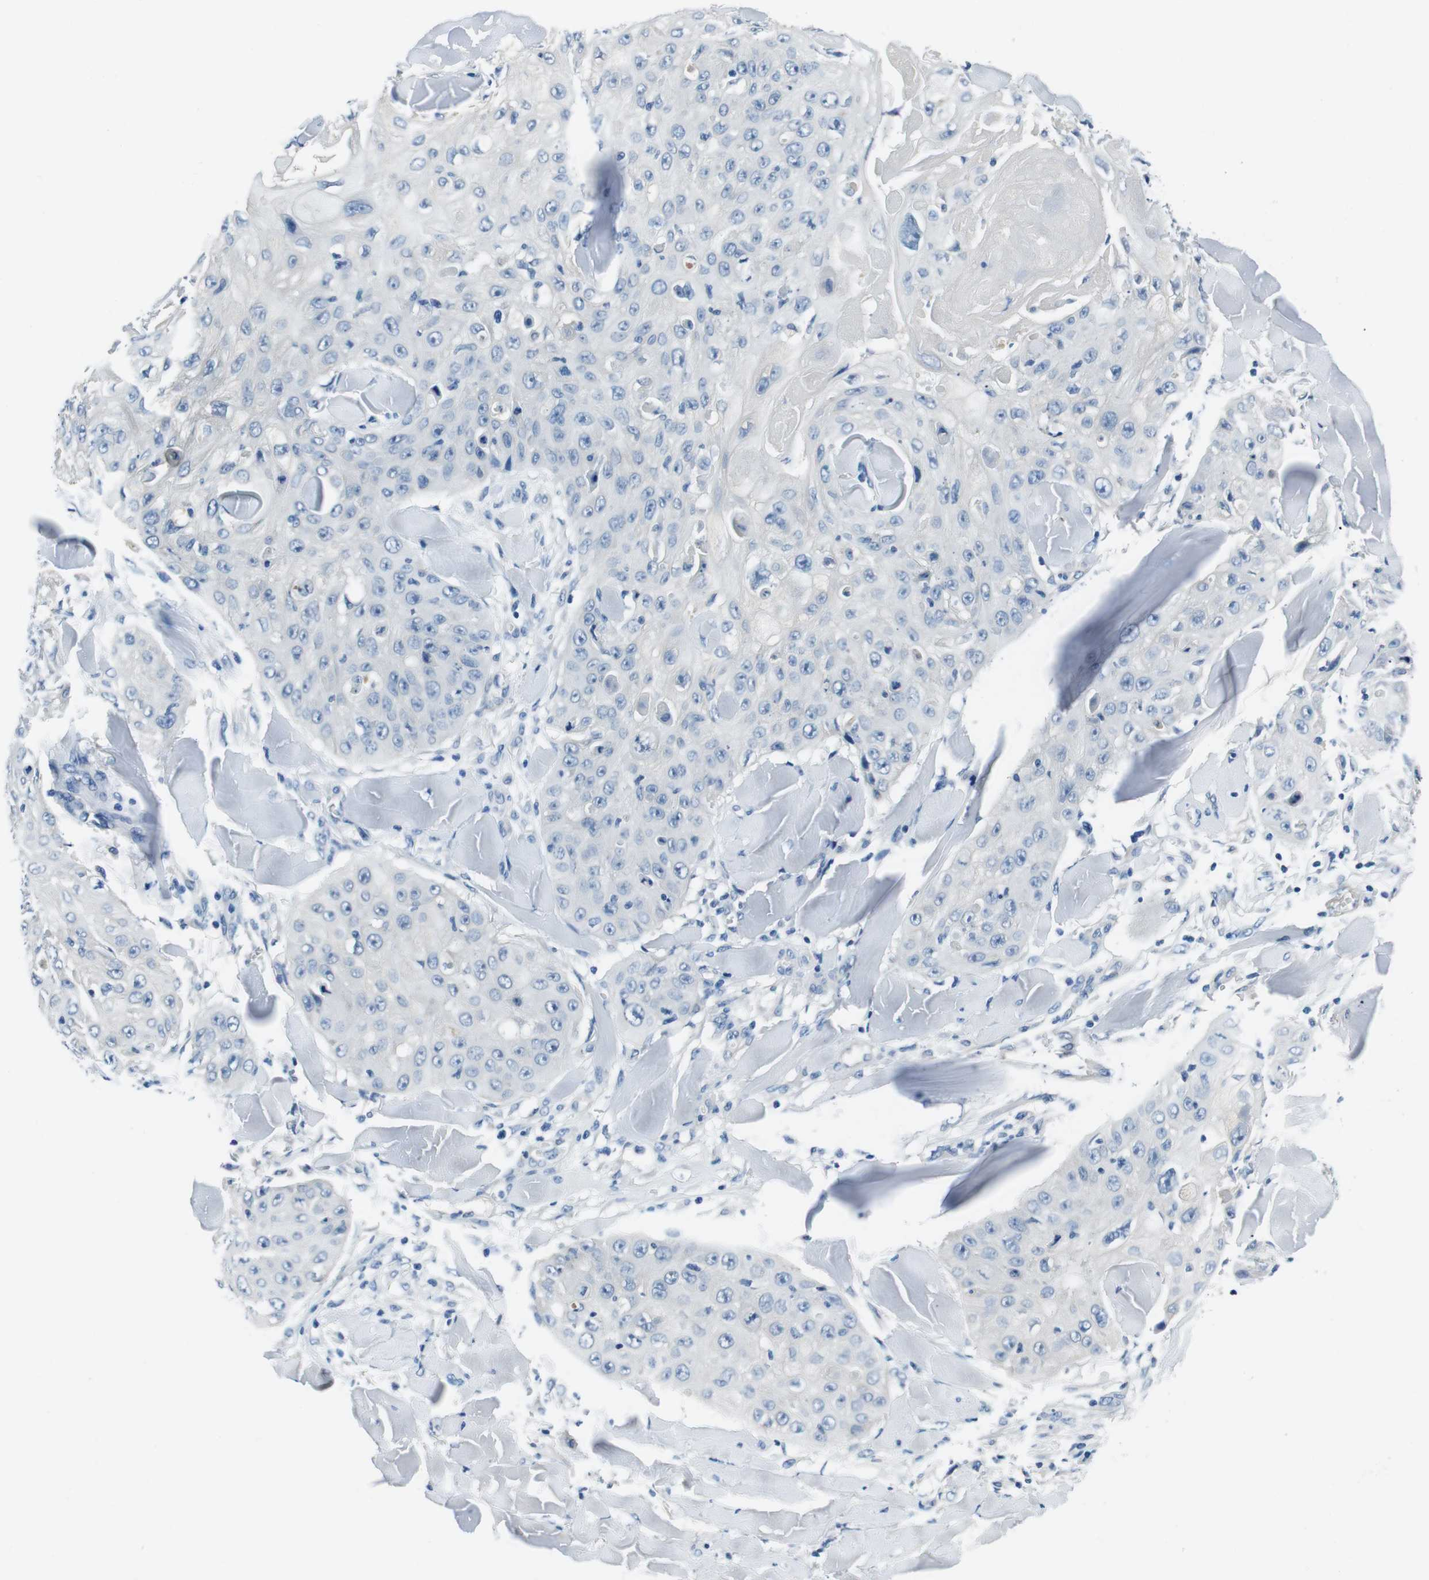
{"staining": {"intensity": "negative", "quantity": "none", "location": "none"}, "tissue": "skin cancer", "cell_type": "Tumor cells", "image_type": "cancer", "snomed": [{"axis": "morphology", "description": "Squamous cell carcinoma, NOS"}, {"axis": "topography", "description": "Skin"}], "caption": "Photomicrograph shows no significant protein staining in tumor cells of skin squamous cell carcinoma.", "gene": "CASQ1", "patient": {"sex": "male", "age": 86}}